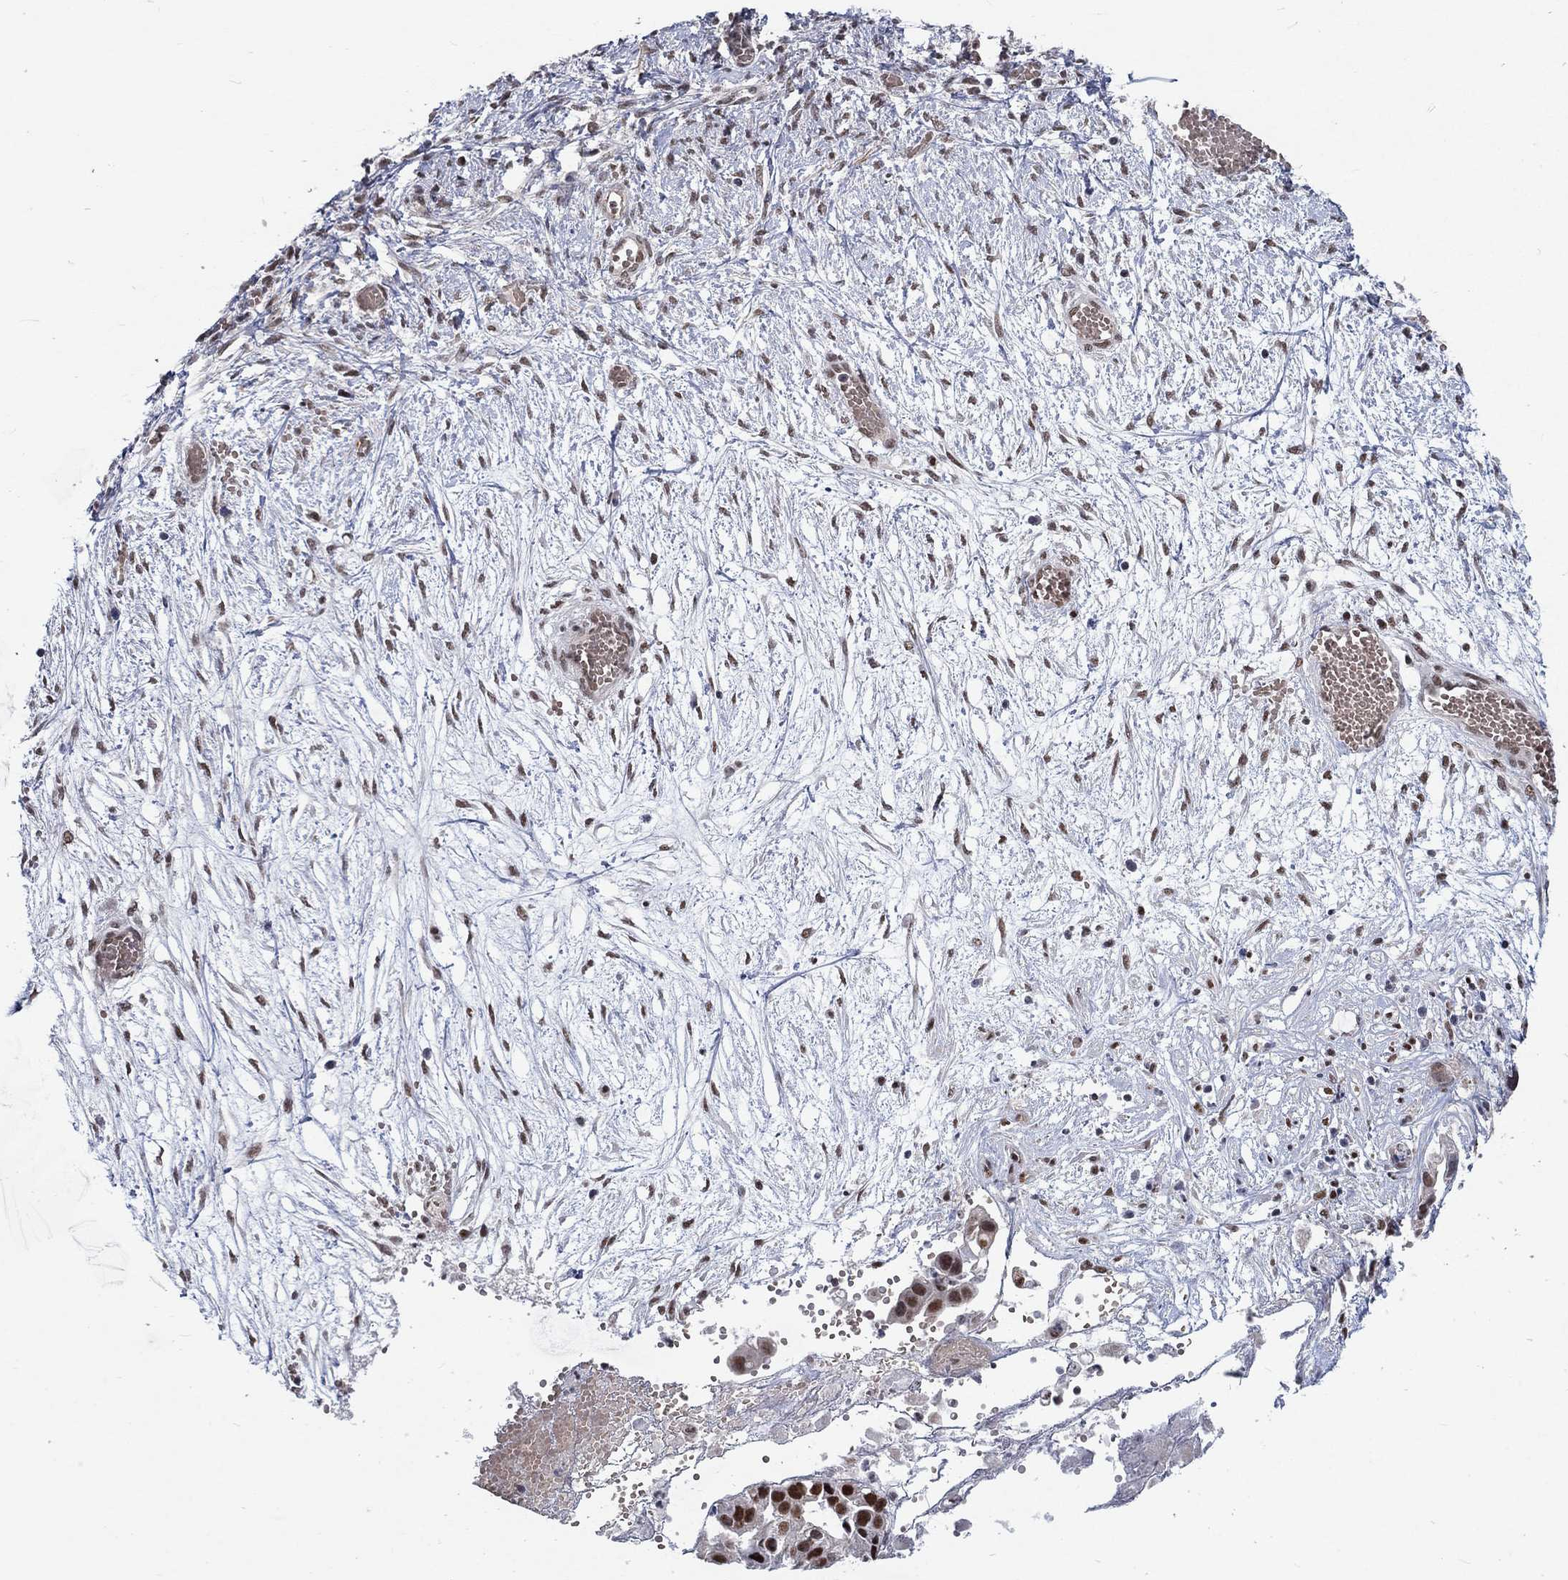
{"staining": {"intensity": "strong", "quantity": ">75%", "location": "nuclear"}, "tissue": "ovarian cancer", "cell_type": "Tumor cells", "image_type": "cancer", "snomed": [{"axis": "morphology", "description": "Cystadenocarcinoma, serous, NOS"}, {"axis": "topography", "description": "Ovary"}], "caption": "Ovarian cancer (serous cystadenocarcinoma) stained for a protein reveals strong nuclear positivity in tumor cells.", "gene": "ZBED1", "patient": {"sex": "female", "age": 56}}